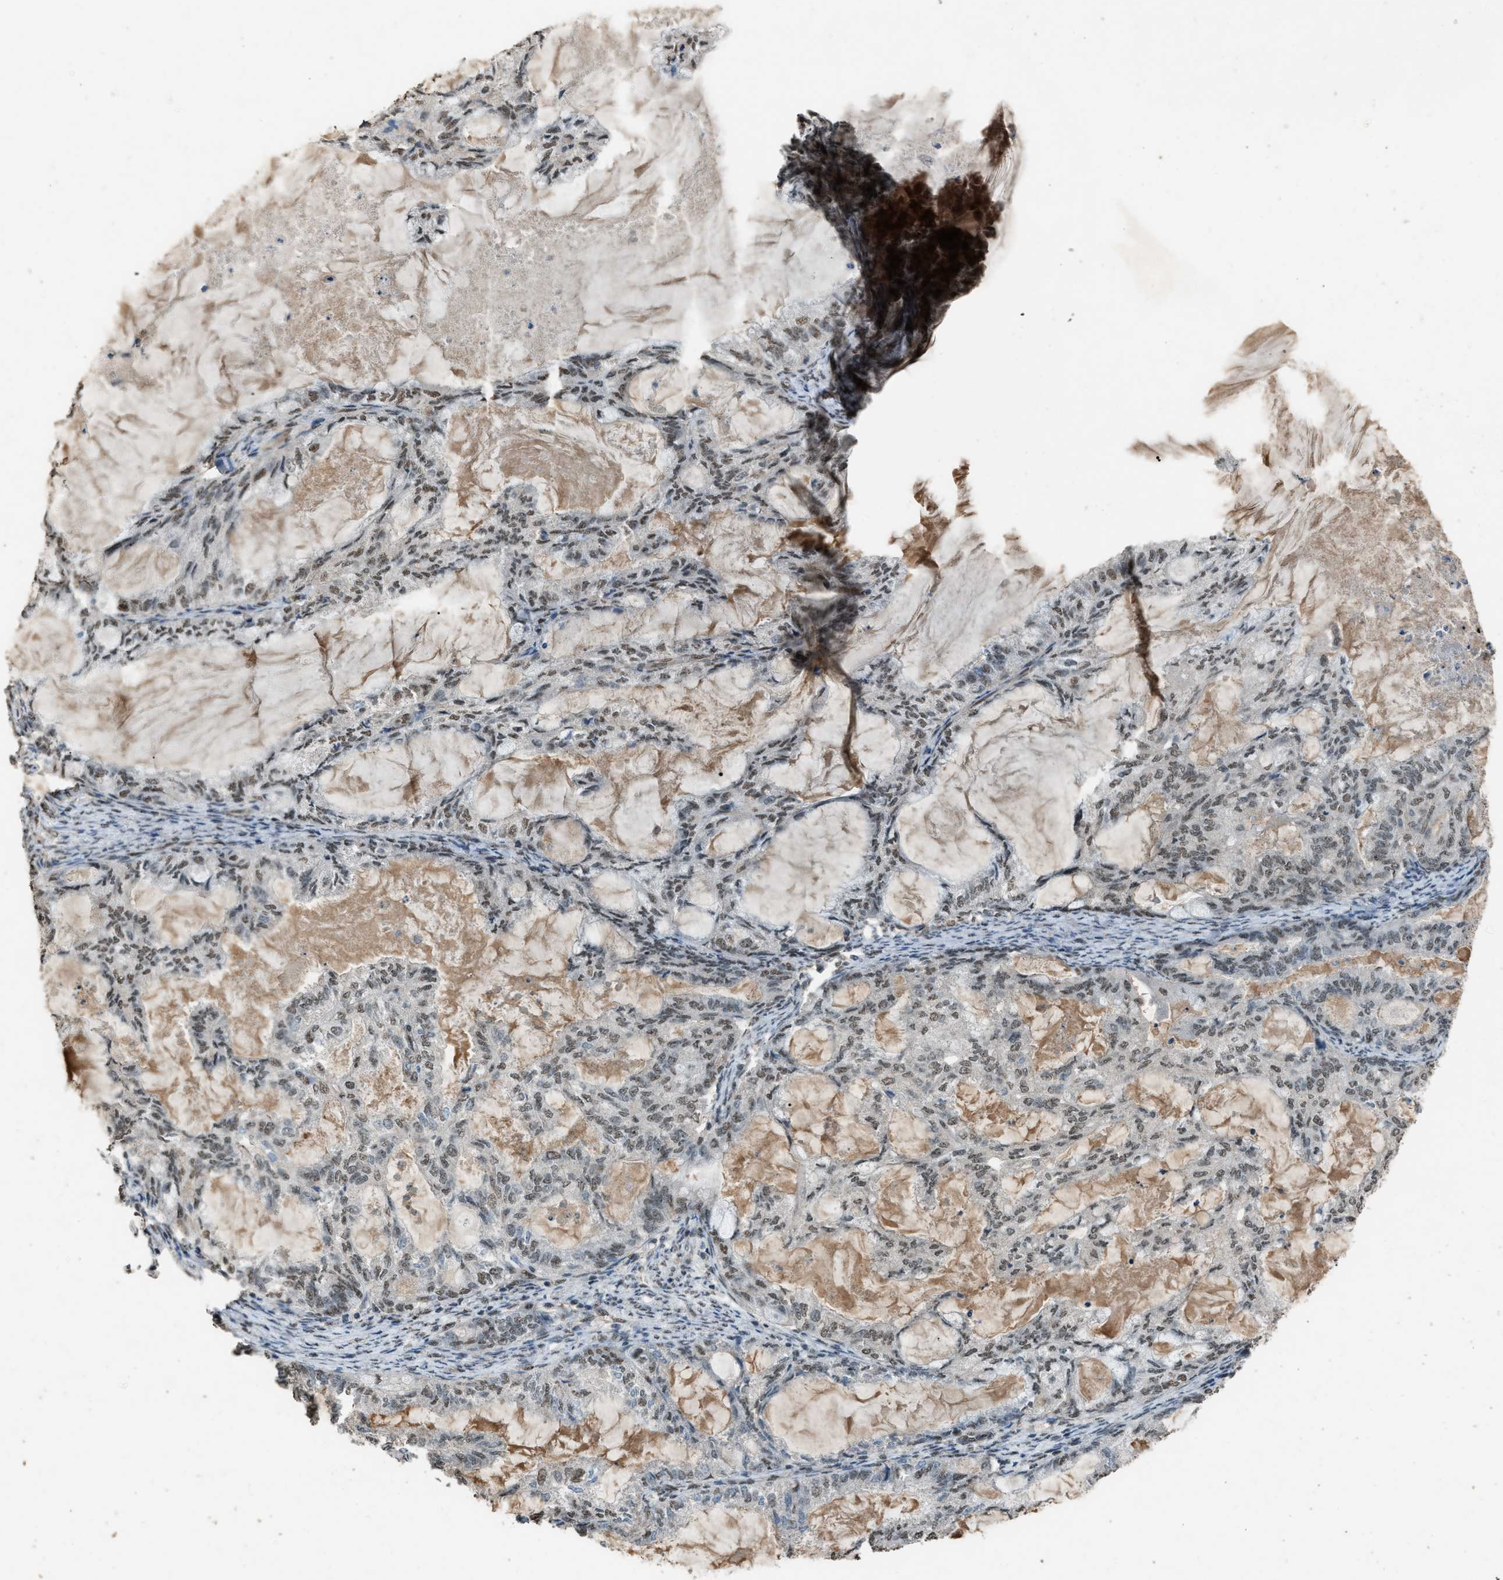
{"staining": {"intensity": "moderate", "quantity": ">75%", "location": "nuclear"}, "tissue": "endometrial cancer", "cell_type": "Tumor cells", "image_type": "cancer", "snomed": [{"axis": "morphology", "description": "Adenocarcinoma, NOS"}, {"axis": "topography", "description": "Endometrium"}], "caption": "The immunohistochemical stain shows moderate nuclear positivity in tumor cells of endometrial cancer (adenocarcinoma) tissue.", "gene": "SERTAD2", "patient": {"sex": "female", "age": 86}}